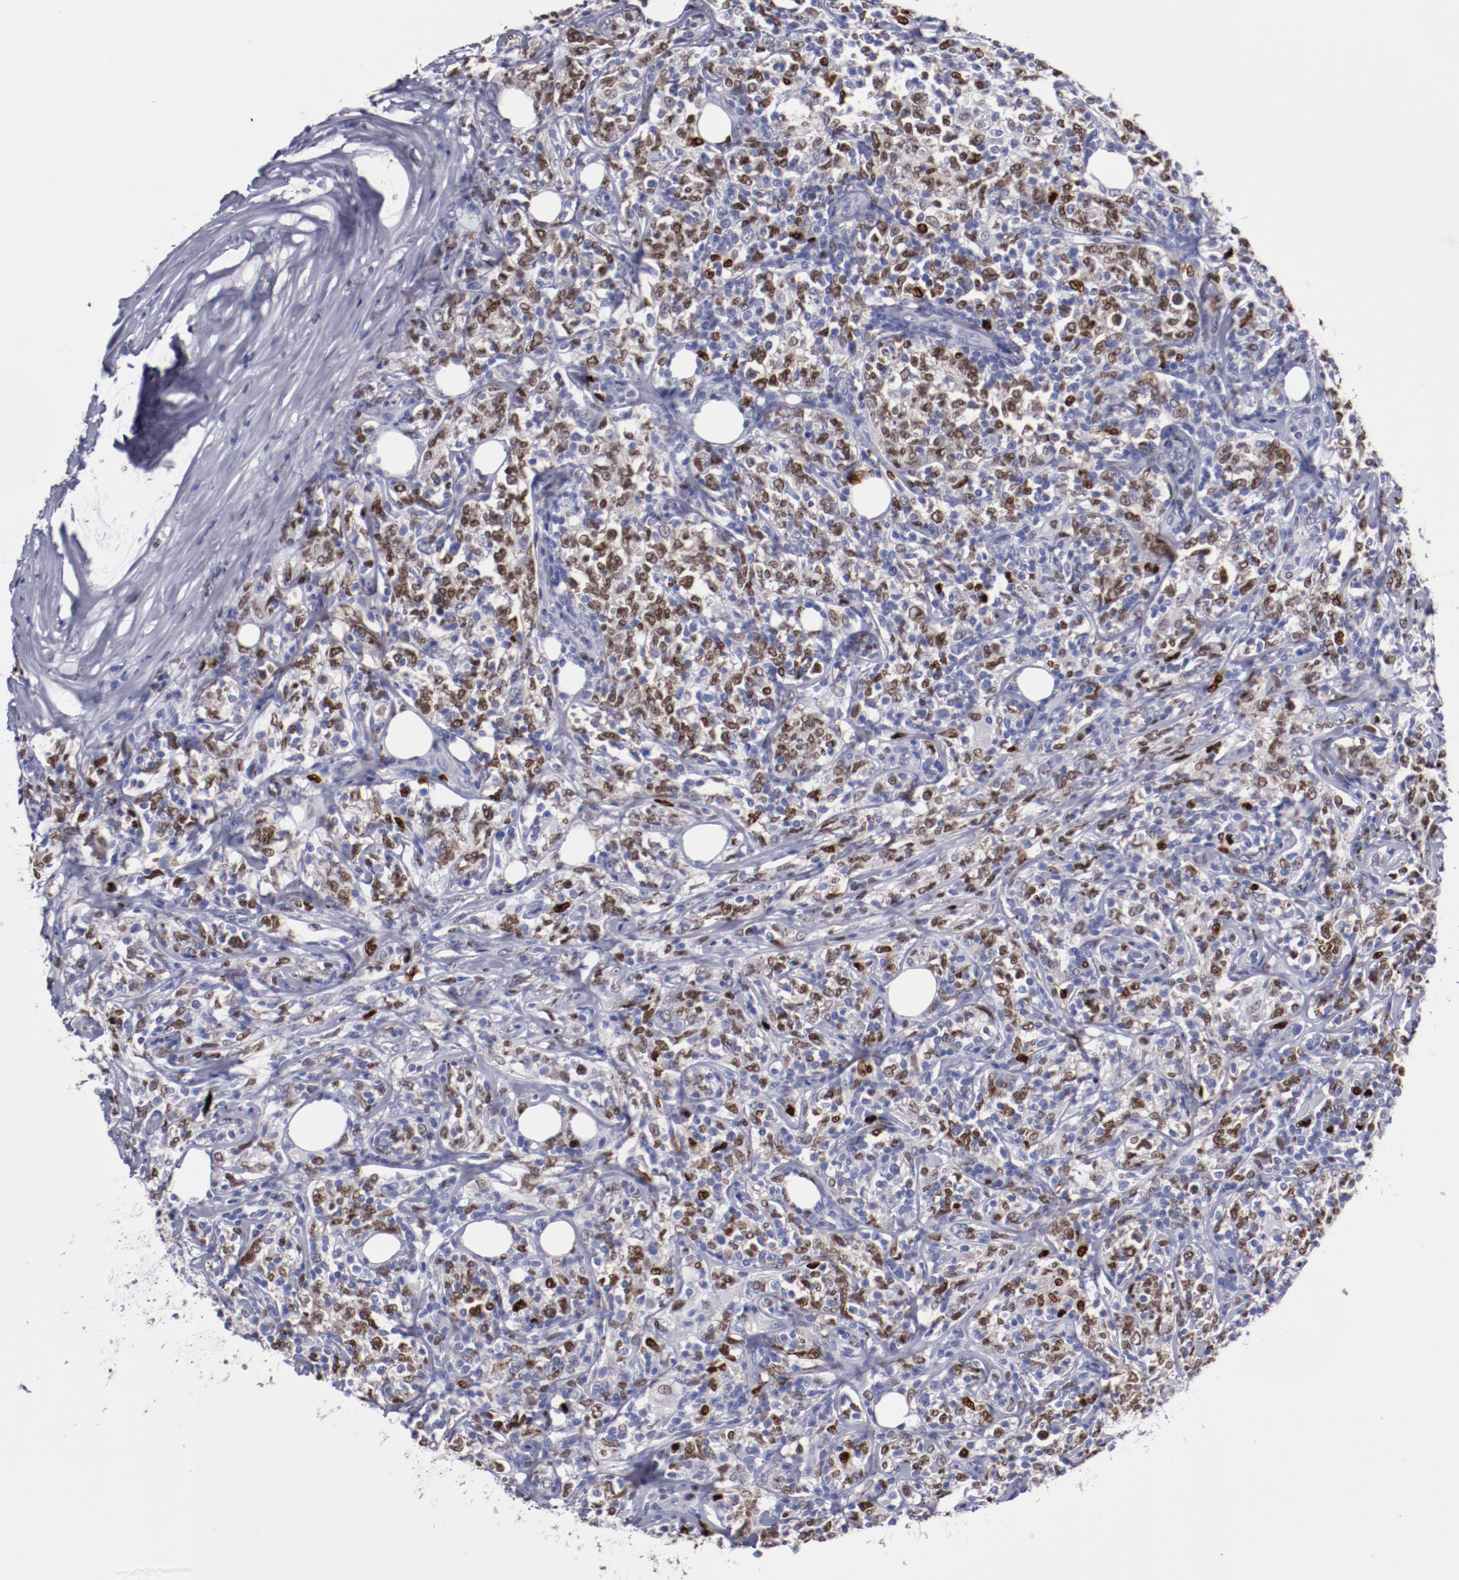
{"staining": {"intensity": "strong", "quantity": "25%-75%", "location": "nuclear"}, "tissue": "lymphoma", "cell_type": "Tumor cells", "image_type": "cancer", "snomed": [{"axis": "morphology", "description": "Malignant lymphoma, non-Hodgkin's type, High grade"}, {"axis": "topography", "description": "Lymph node"}], "caption": "Human malignant lymphoma, non-Hodgkin's type (high-grade) stained with a protein marker shows strong staining in tumor cells.", "gene": "IRF8", "patient": {"sex": "female", "age": 84}}